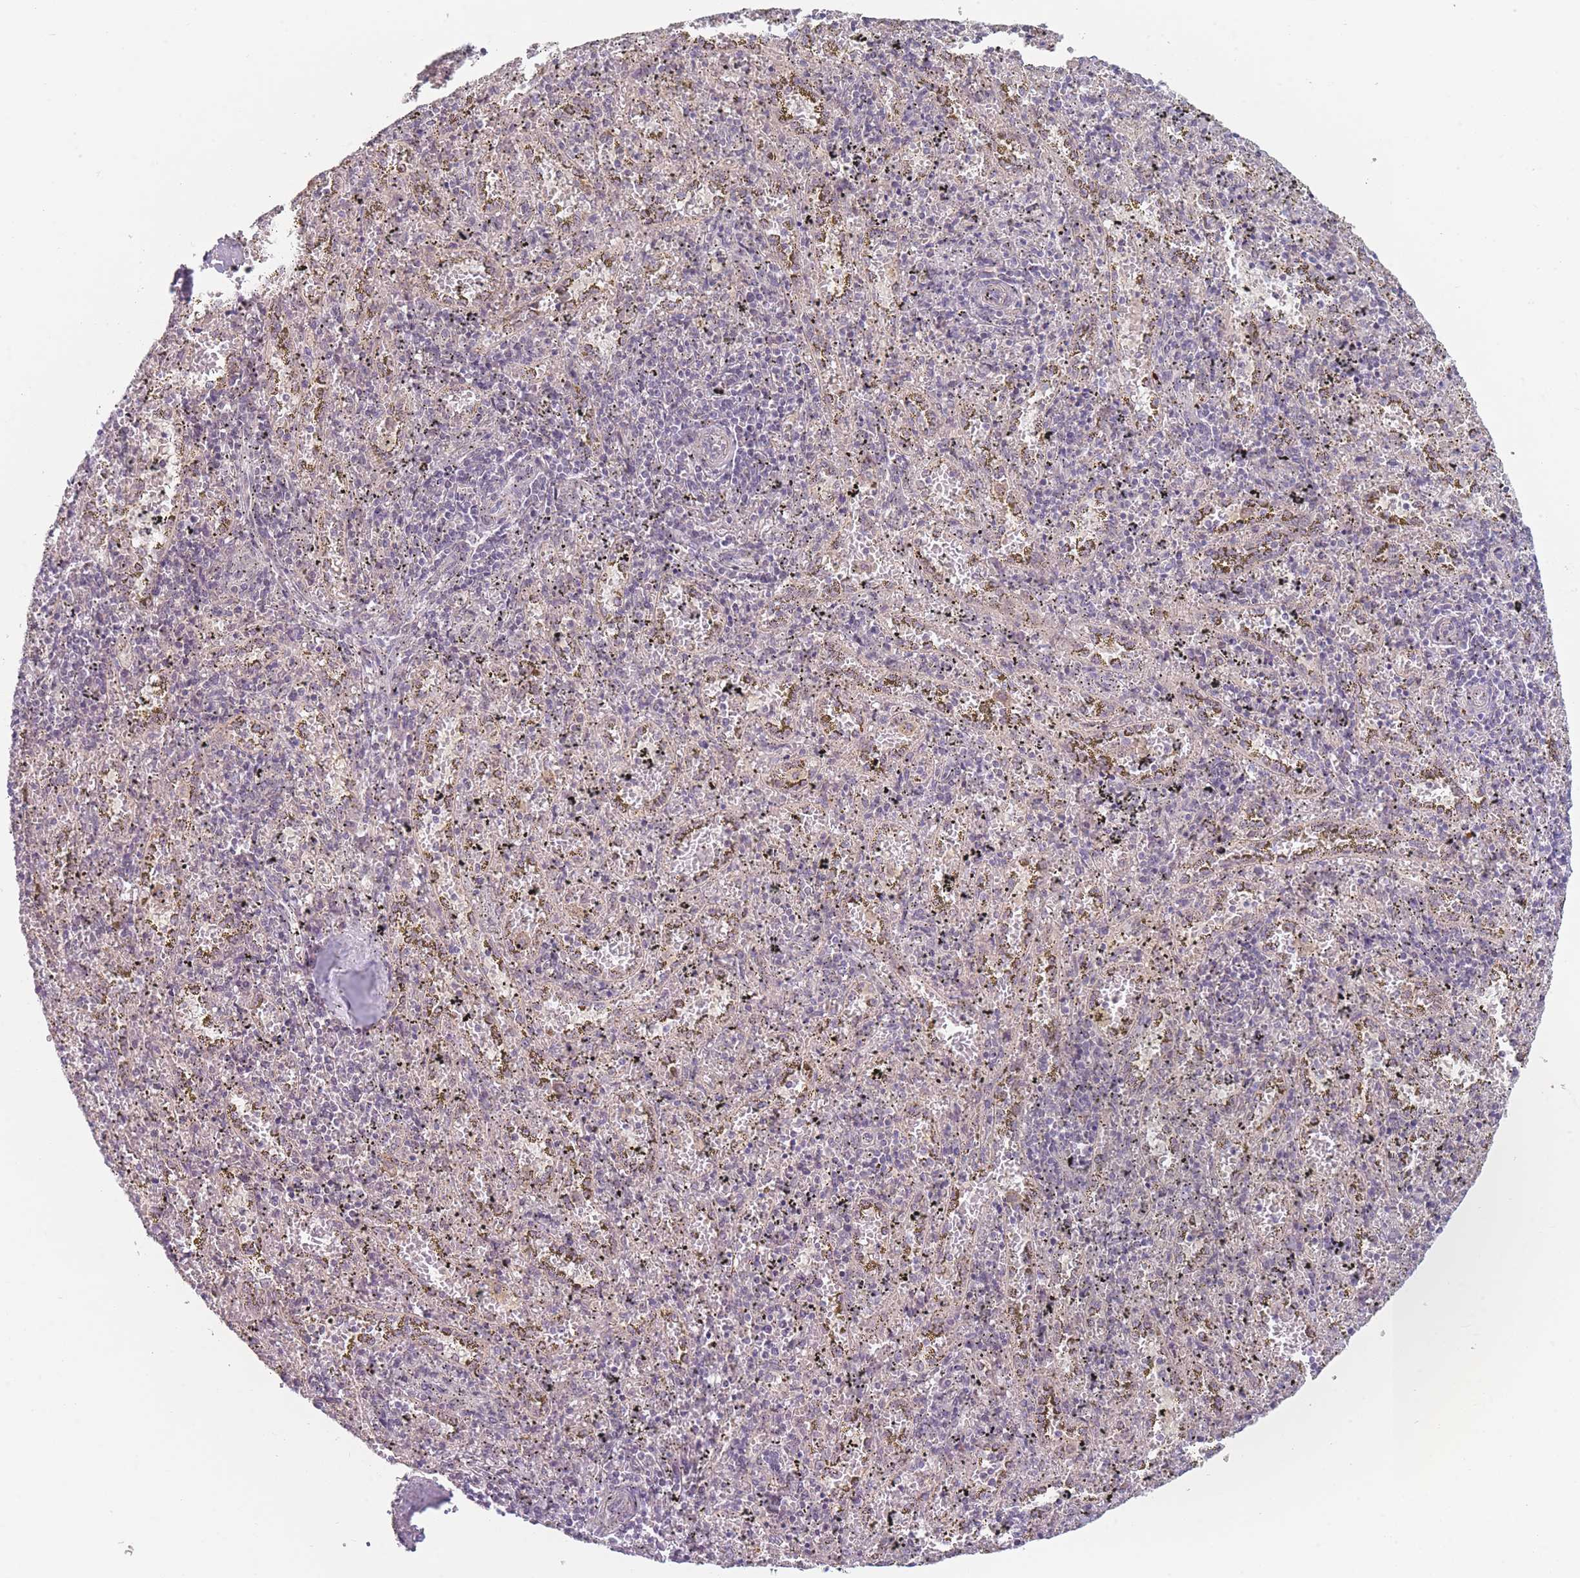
{"staining": {"intensity": "negative", "quantity": "none", "location": "none"}, "tissue": "spleen", "cell_type": "Cells in red pulp", "image_type": "normal", "snomed": [{"axis": "morphology", "description": "Normal tissue, NOS"}, {"axis": "topography", "description": "Spleen"}], "caption": "An IHC photomicrograph of normal spleen is shown. There is no staining in cells in red pulp of spleen. The staining is performed using DAB (3,3'-diaminobenzidine) brown chromogen with nuclei counter-stained in using hematoxylin.", "gene": "ANKRD10", "patient": {"sex": "male", "age": 11}}